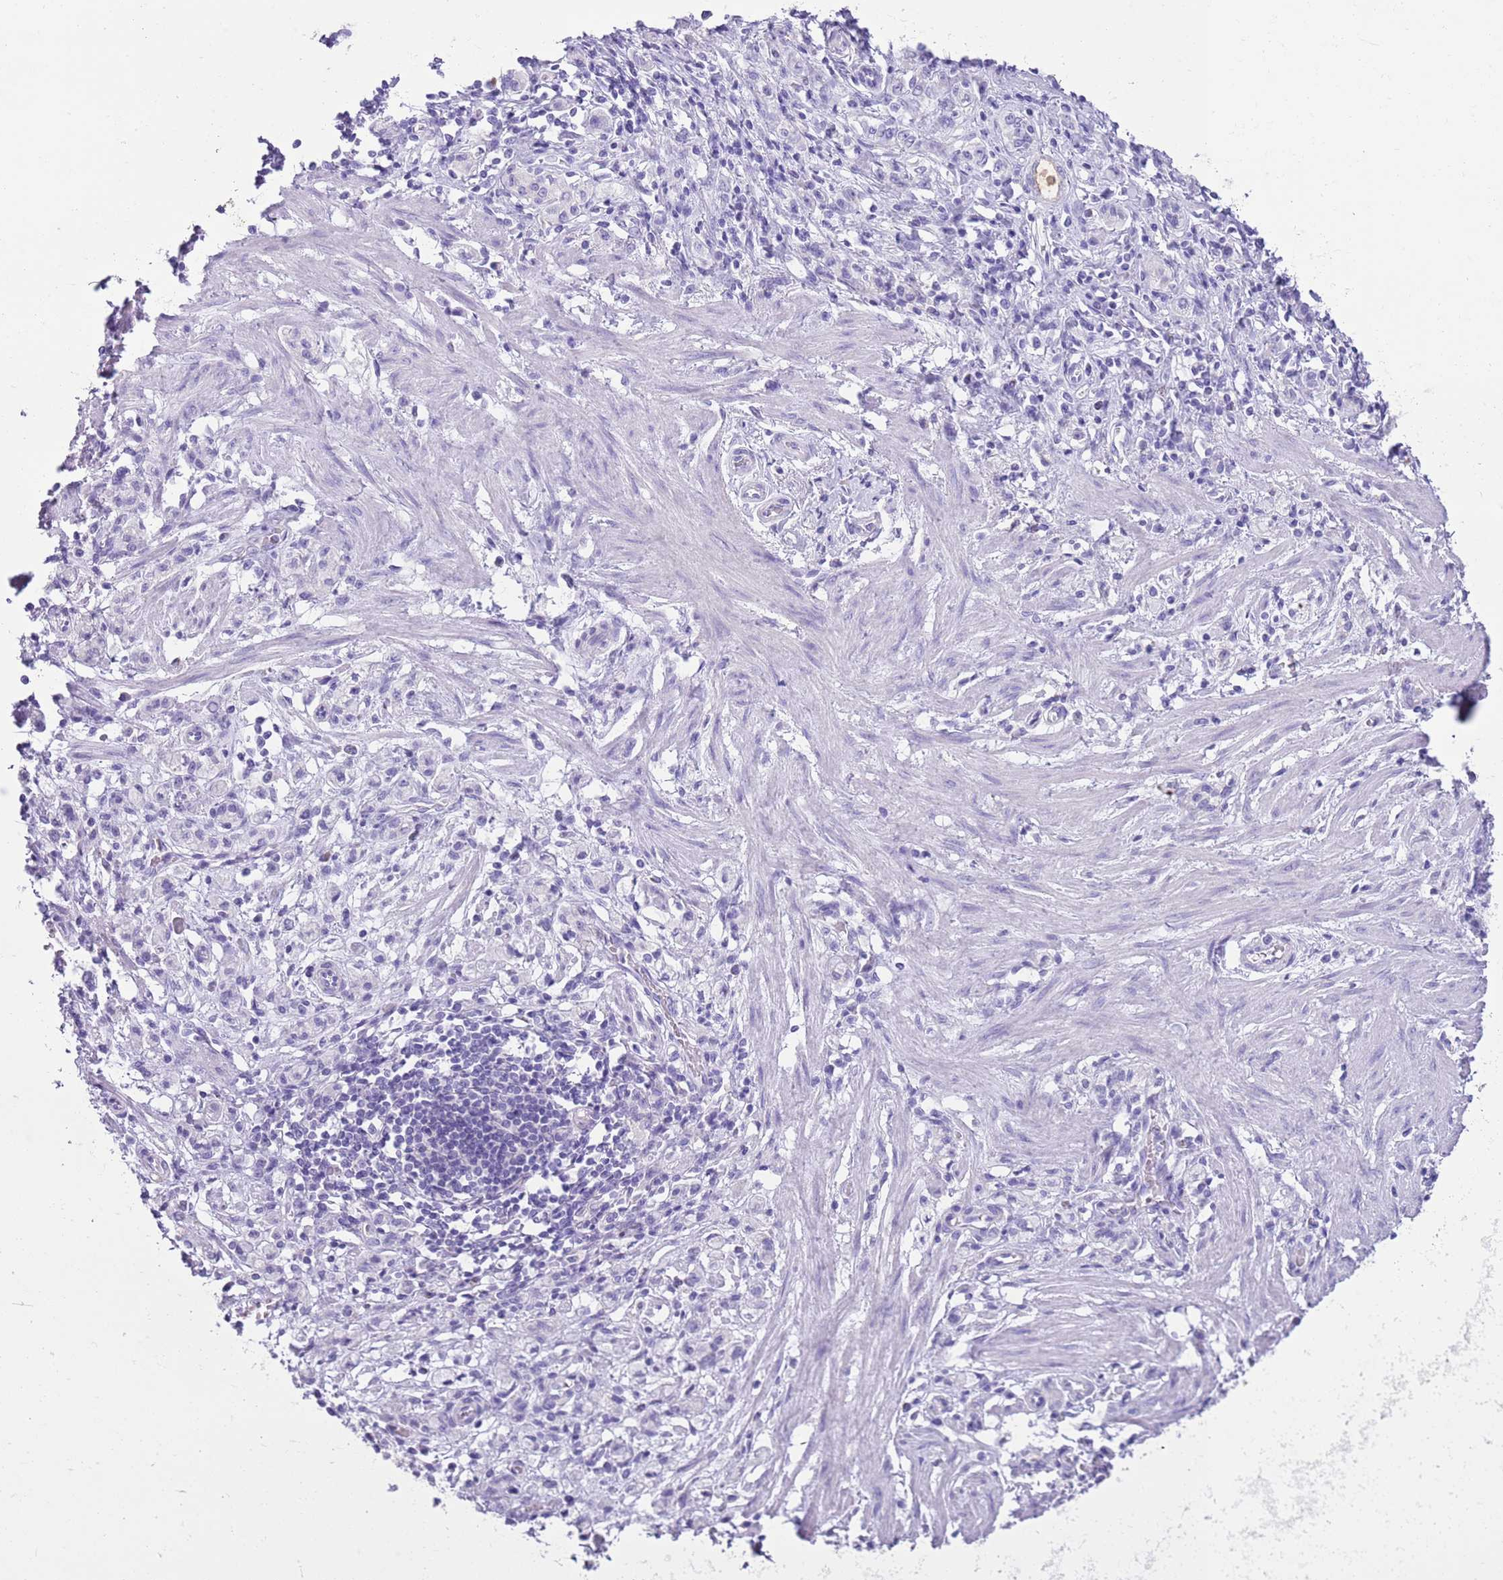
{"staining": {"intensity": "negative", "quantity": "none", "location": "none"}, "tissue": "stomach cancer", "cell_type": "Tumor cells", "image_type": "cancer", "snomed": [{"axis": "morphology", "description": "Adenocarcinoma, NOS"}, {"axis": "topography", "description": "Stomach"}], "caption": "Image shows no protein staining in tumor cells of stomach adenocarcinoma tissue. The staining is performed using DAB brown chromogen with nuclei counter-stained in using hematoxylin.", "gene": "ZNF697", "patient": {"sex": "male", "age": 77}}